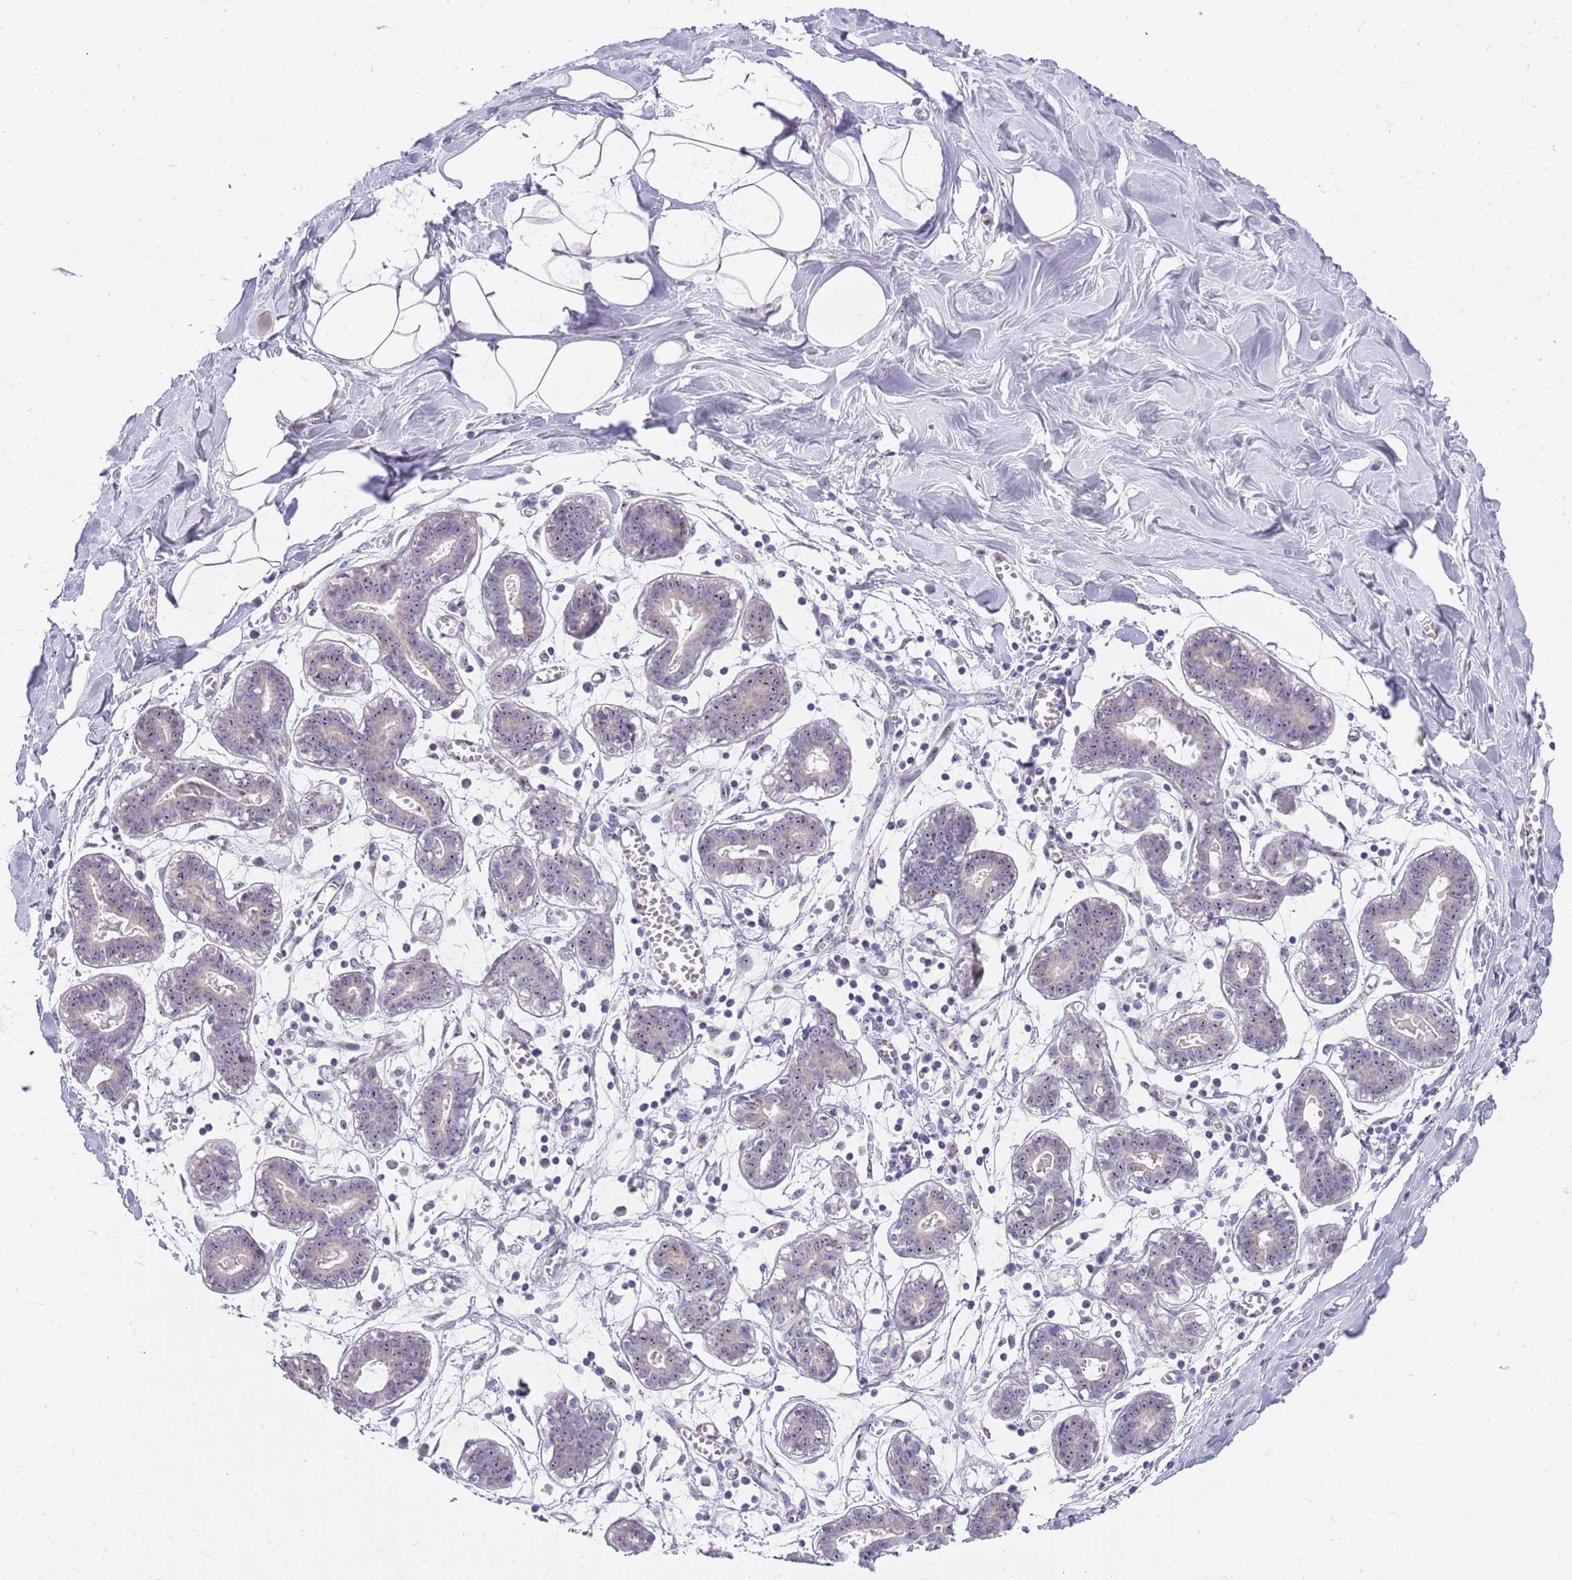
{"staining": {"intensity": "negative", "quantity": "none", "location": "none"}, "tissue": "breast", "cell_type": "Adipocytes", "image_type": "normal", "snomed": [{"axis": "morphology", "description": "Normal tissue, NOS"}, {"axis": "topography", "description": "Breast"}], "caption": "Human breast stained for a protein using immunohistochemistry demonstrates no expression in adipocytes.", "gene": "DNAJA3", "patient": {"sex": "female", "age": 27}}